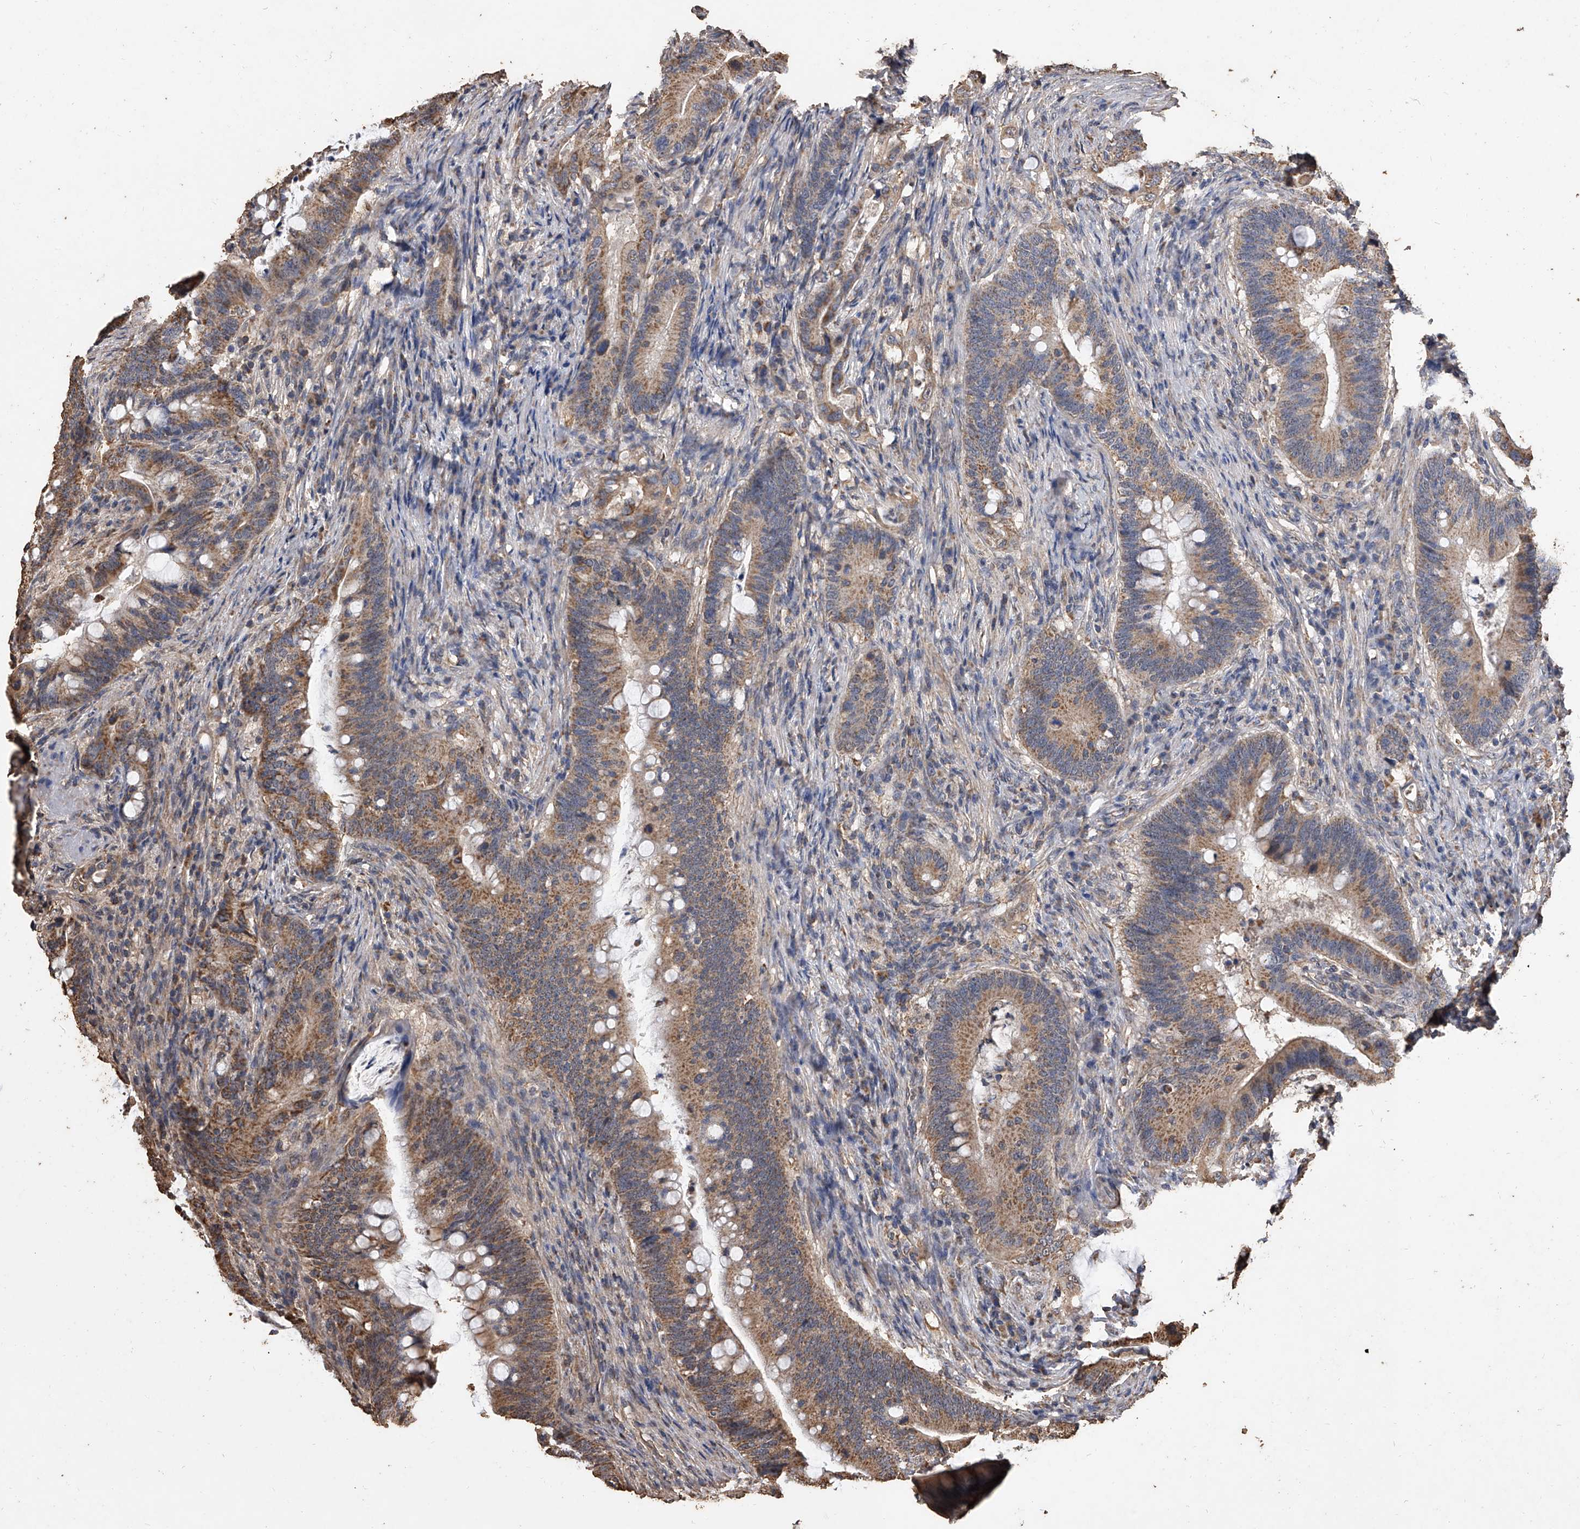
{"staining": {"intensity": "moderate", "quantity": ">75%", "location": "cytoplasmic/membranous"}, "tissue": "colorectal cancer", "cell_type": "Tumor cells", "image_type": "cancer", "snomed": [{"axis": "morphology", "description": "Adenocarcinoma, NOS"}, {"axis": "topography", "description": "Colon"}], "caption": "Colorectal cancer (adenocarcinoma) stained with immunohistochemistry exhibits moderate cytoplasmic/membranous staining in approximately >75% of tumor cells.", "gene": "MRPL28", "patient": {"sex": "female", "age": 66}}